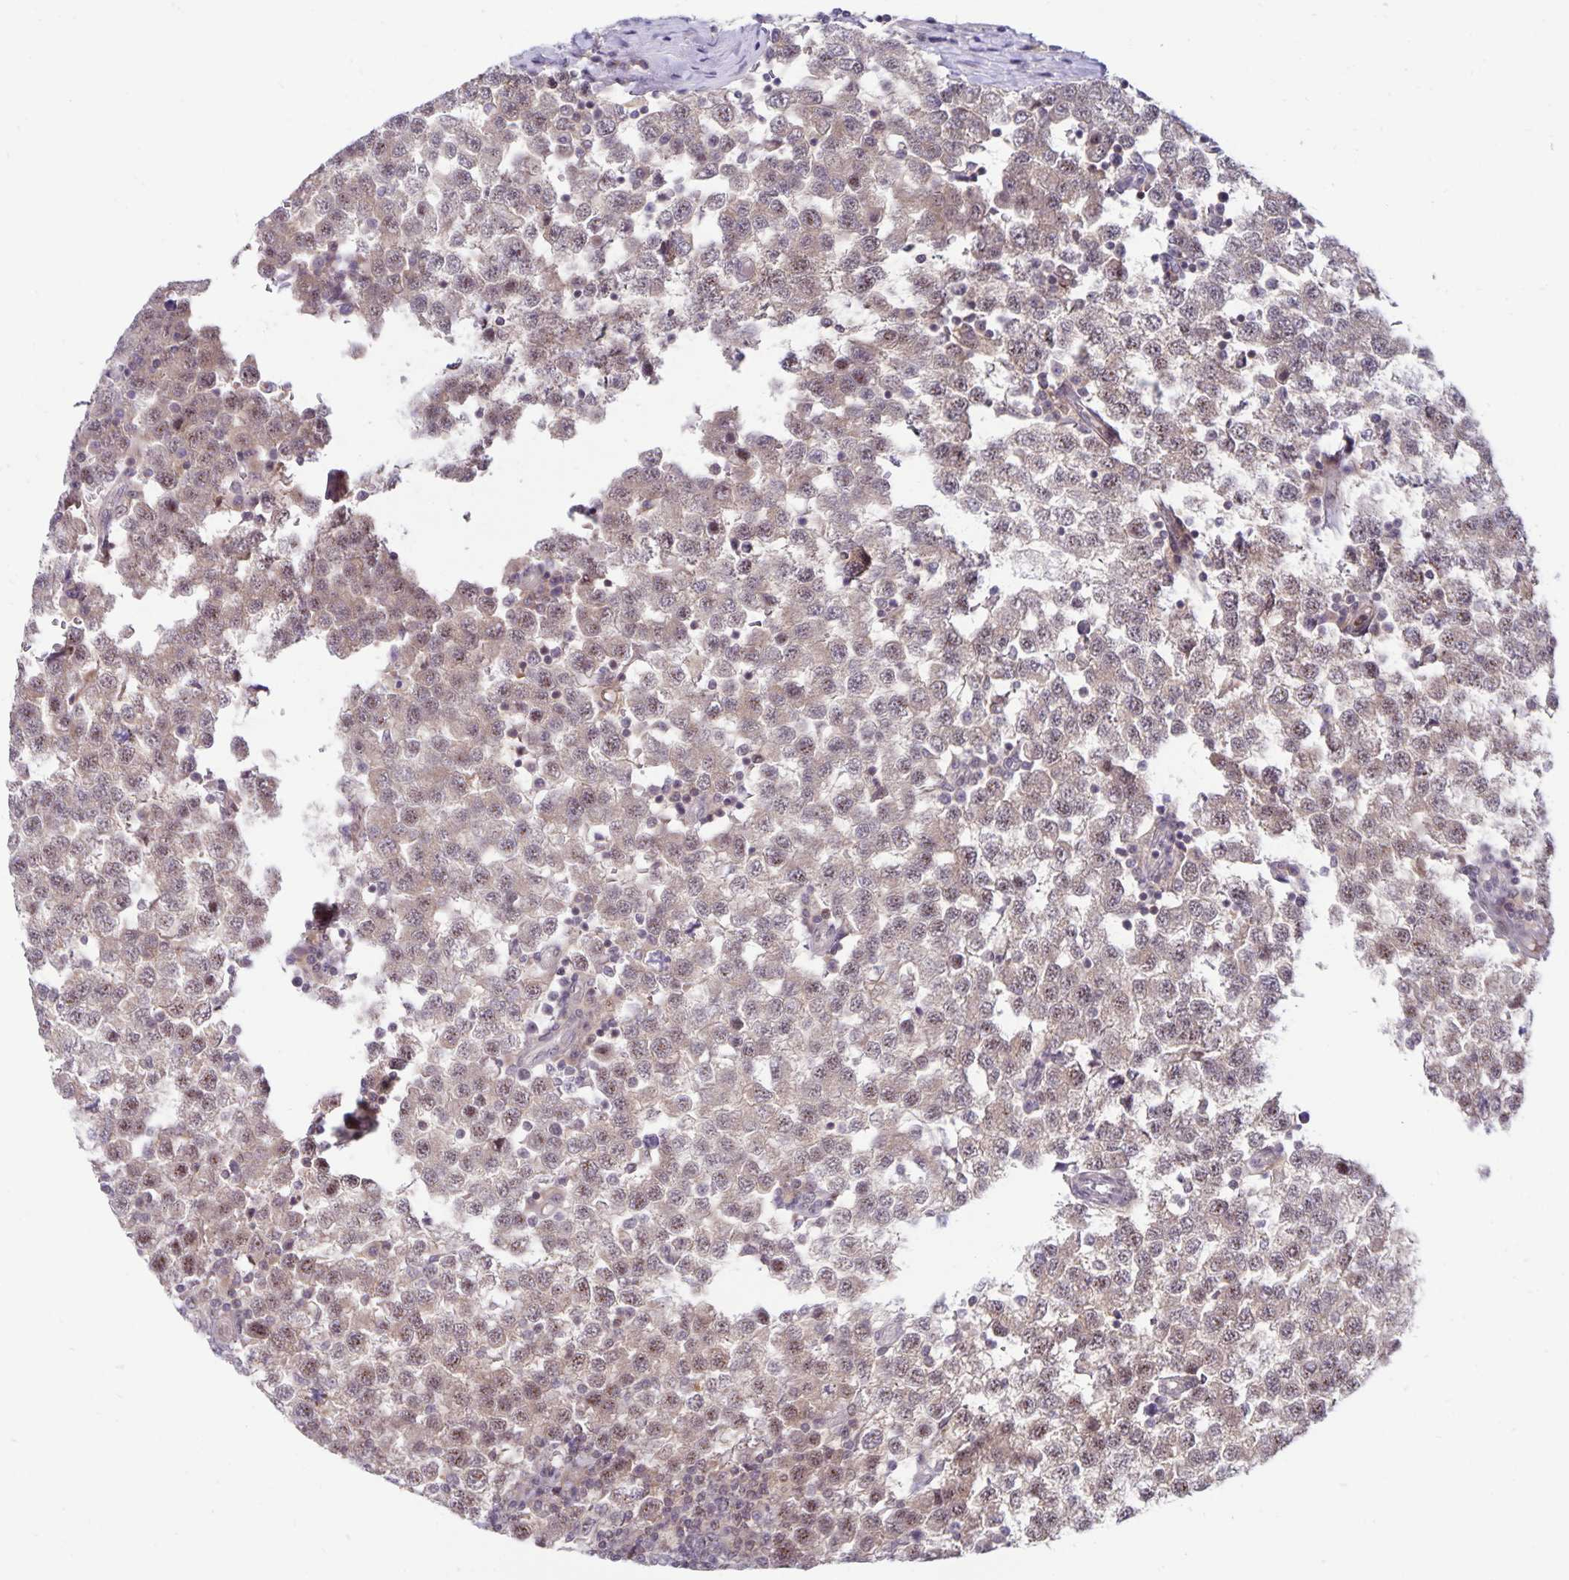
{"staining": {"intensity": "weak", "quantity": ">75%", "location": "nuclear"}, "tissue": "testis cancer", "cell_type": "Tumor cells", "image_type": "cancer", "snomed": [{"axis": "morphology", "description": "Seminoma, NOS"}, {"axis": "topography", "description": "Testis"}], "caption": "Protein expression analysis of human testis cancer reveals weak nuclear staining in about >75% of tumor cells.", "gene": "EXOC6B", "patient": {"sex": "male", "age": 34}}